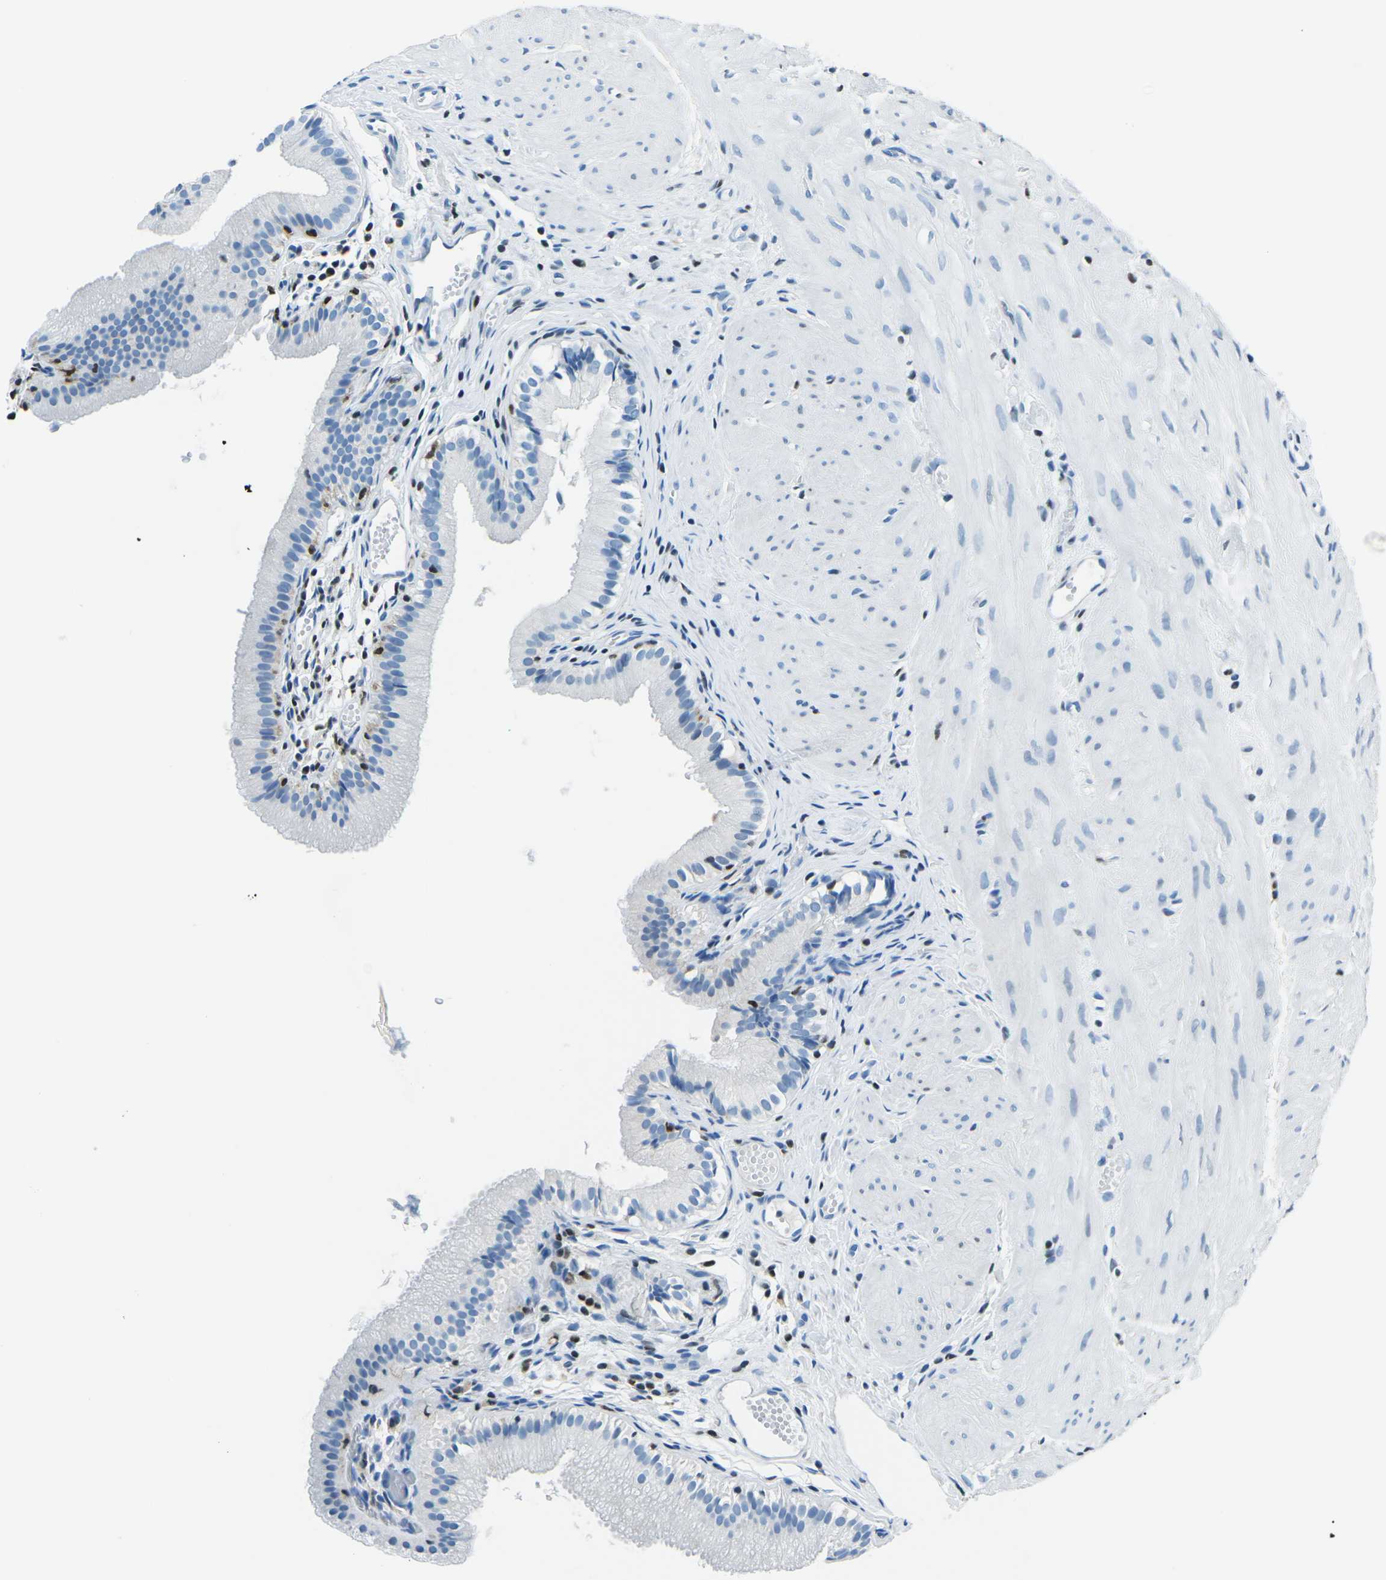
{"staining": {"intensity": "negative", "quantity": "none", "location": "none"}, "tissue": "gallbladder", "cell_type": "Glandular cells", "image_type": "normal", "snomed": [{"axis": "morphology", "description": "Normal tissue, NOS"}, {"axis": "topography", "description": "Gallbladder"}], "caption": "Micrograph shows no significant protein staining in glandular cells of normal gallbladder. (DAB (3,3'-diaminobenzidine) immunohistochemistry, high magnification).", "gene": "CELF2", "patient": {"sex": "female", "age": 26}}